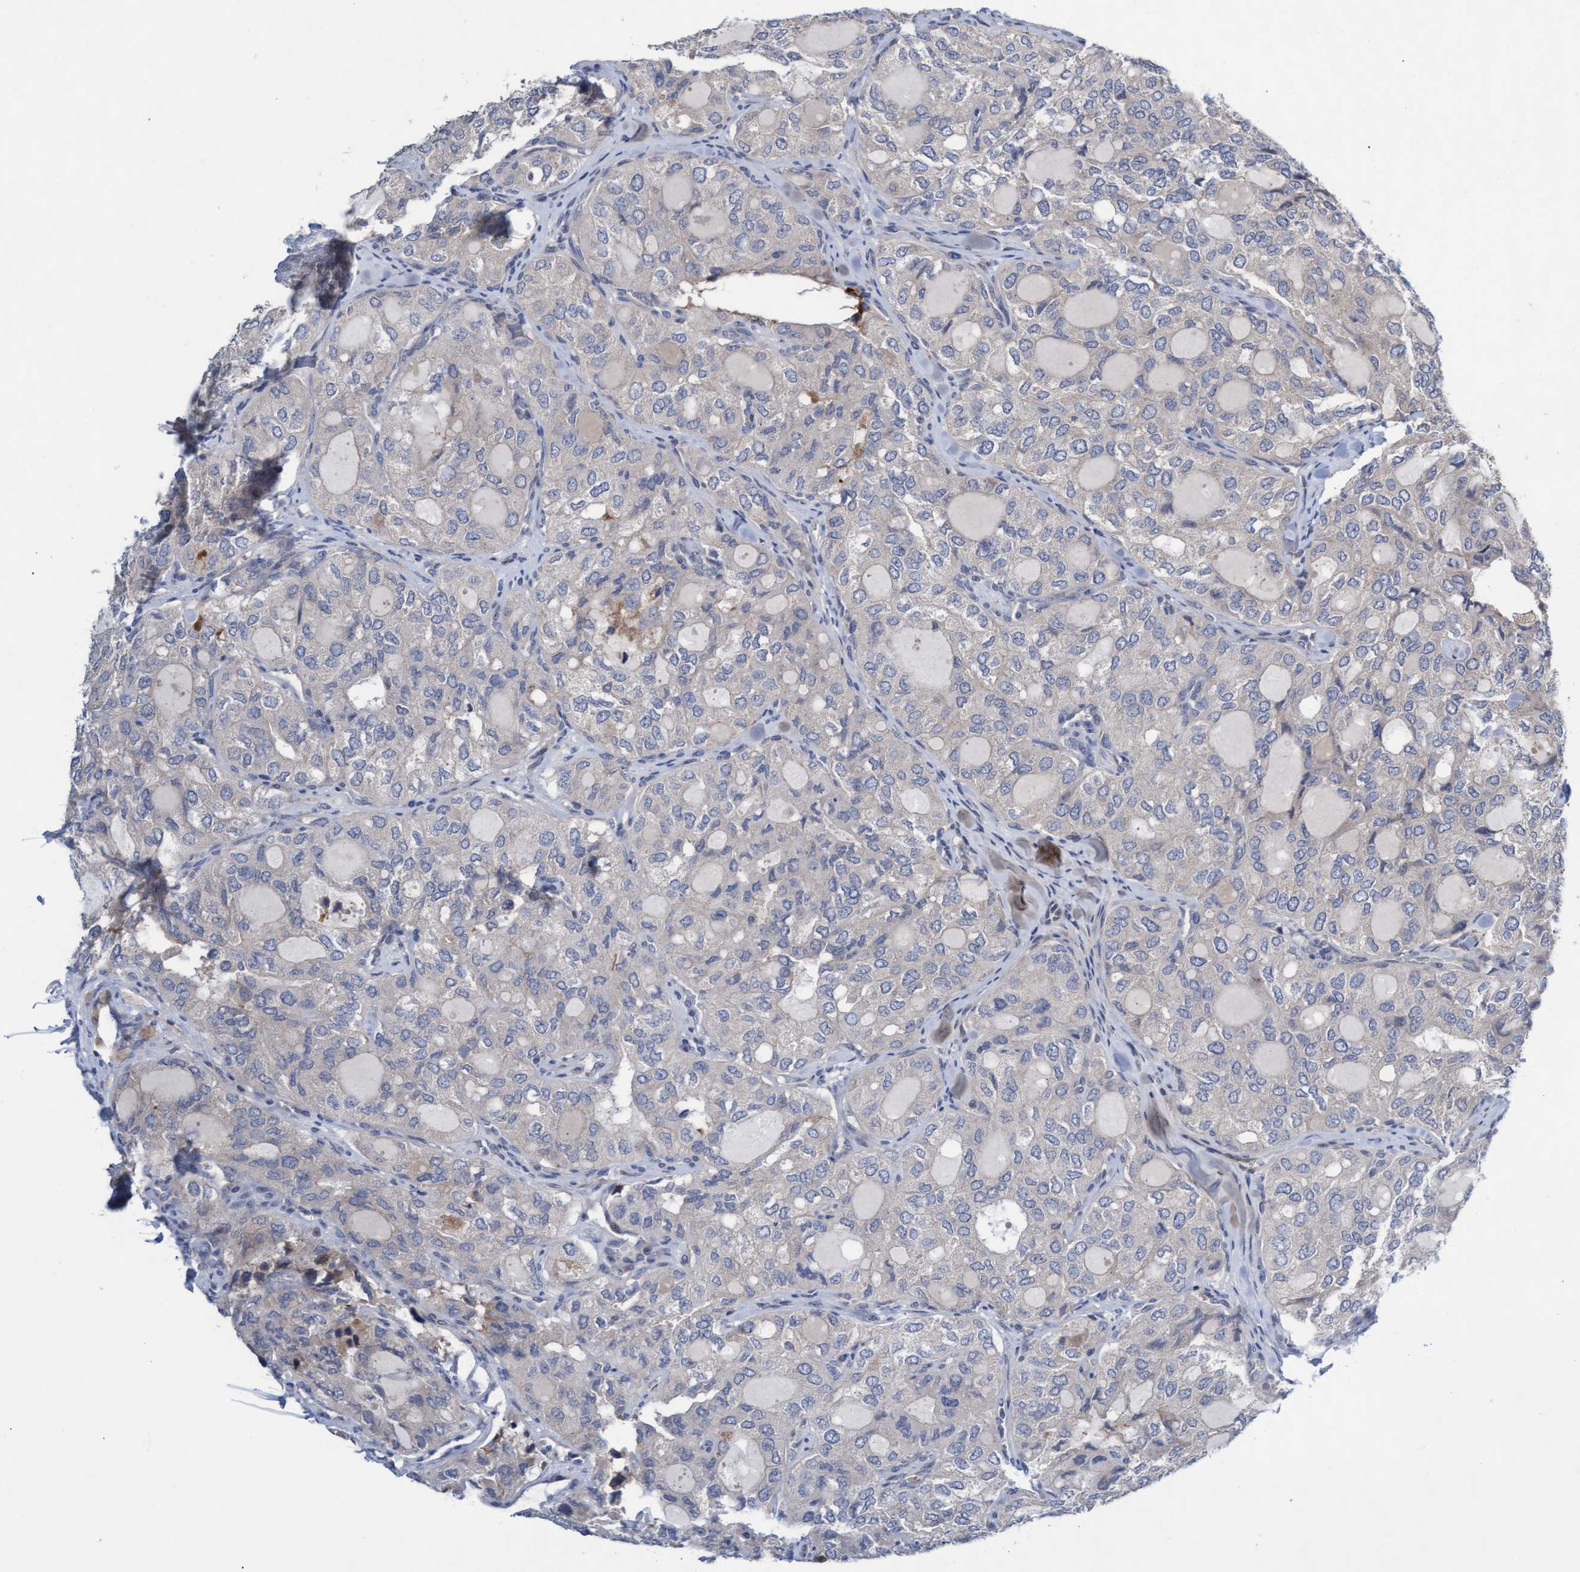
{"staining": {"intensity": "negative", "quantity": "none", "location": "none"}, "tissue": "thyroid cancer", "cell_type": "Tumor cells", "image_type": "cancer", "snomed": [{"axis": "morphology", "description": "Follicular adenoma carcinoma, NOS"}, {"axis": "topography", "description": "Thyroid gland"}], "caption": "Human thyroid cancer (follicular adenoma carcinoma) stained for a protein using IHC exhibits no positivity in tumor cells.", "gene": "ABCF2", "patient": {"sex": "male", "age": 75}}